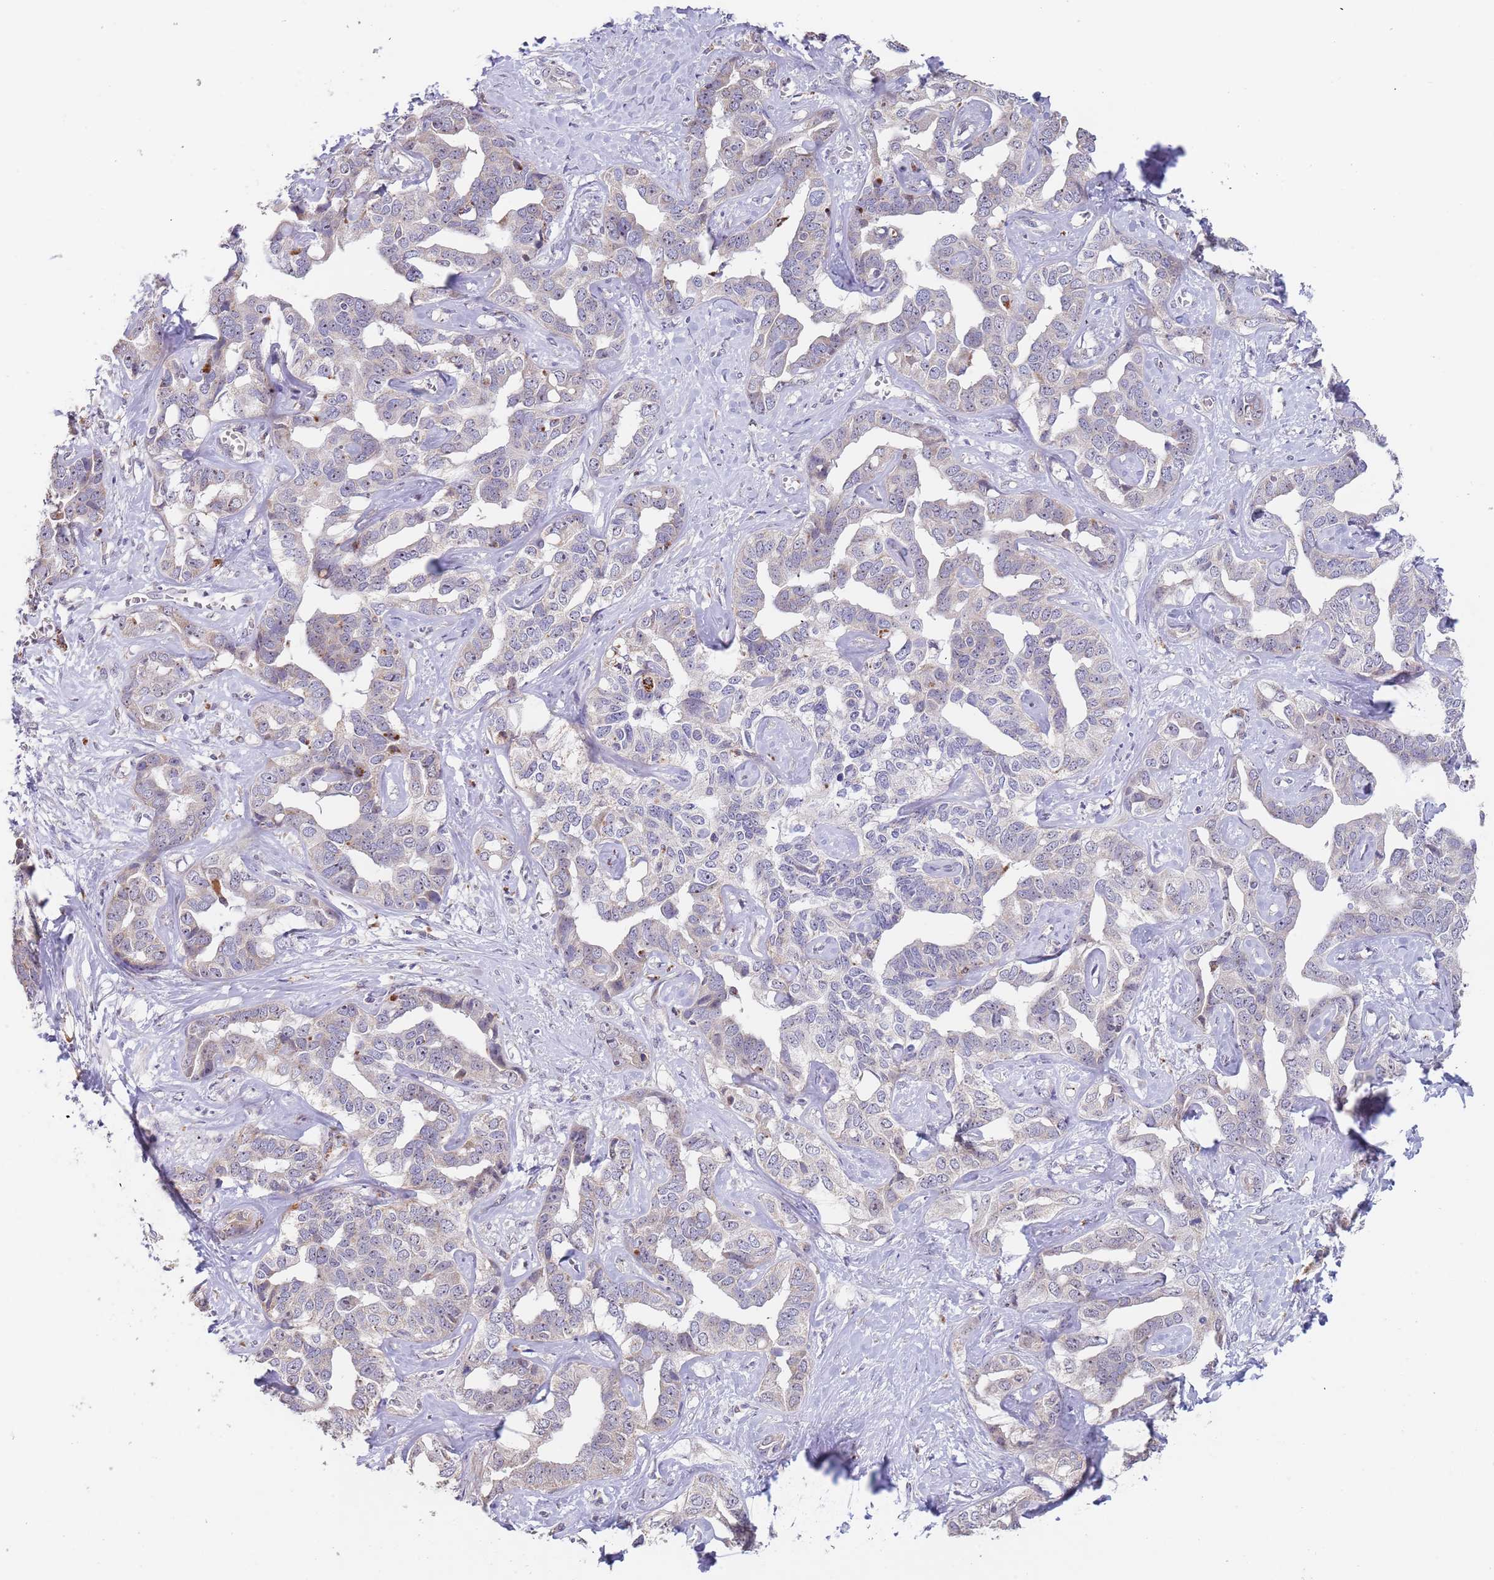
{"staining": {"intensity": "negative", "quantity": "none", "location": "none"}, "tissue": "liver cancer", "cell_type": "Tumor cells", "image_type": "cancer", "snomed": [{"axis": "morphology", "description": "Cholangiocarcinoma"}, {"axis": "topography", "description": "Liver"}], "caption": "This is a photomicrograph of IHC staining of liver cancer (cholangiocarcinoma), which shows no positivity in tumor cells.", "gene": "TMEM64", "patient": {"sex": "male", "age": 59}}